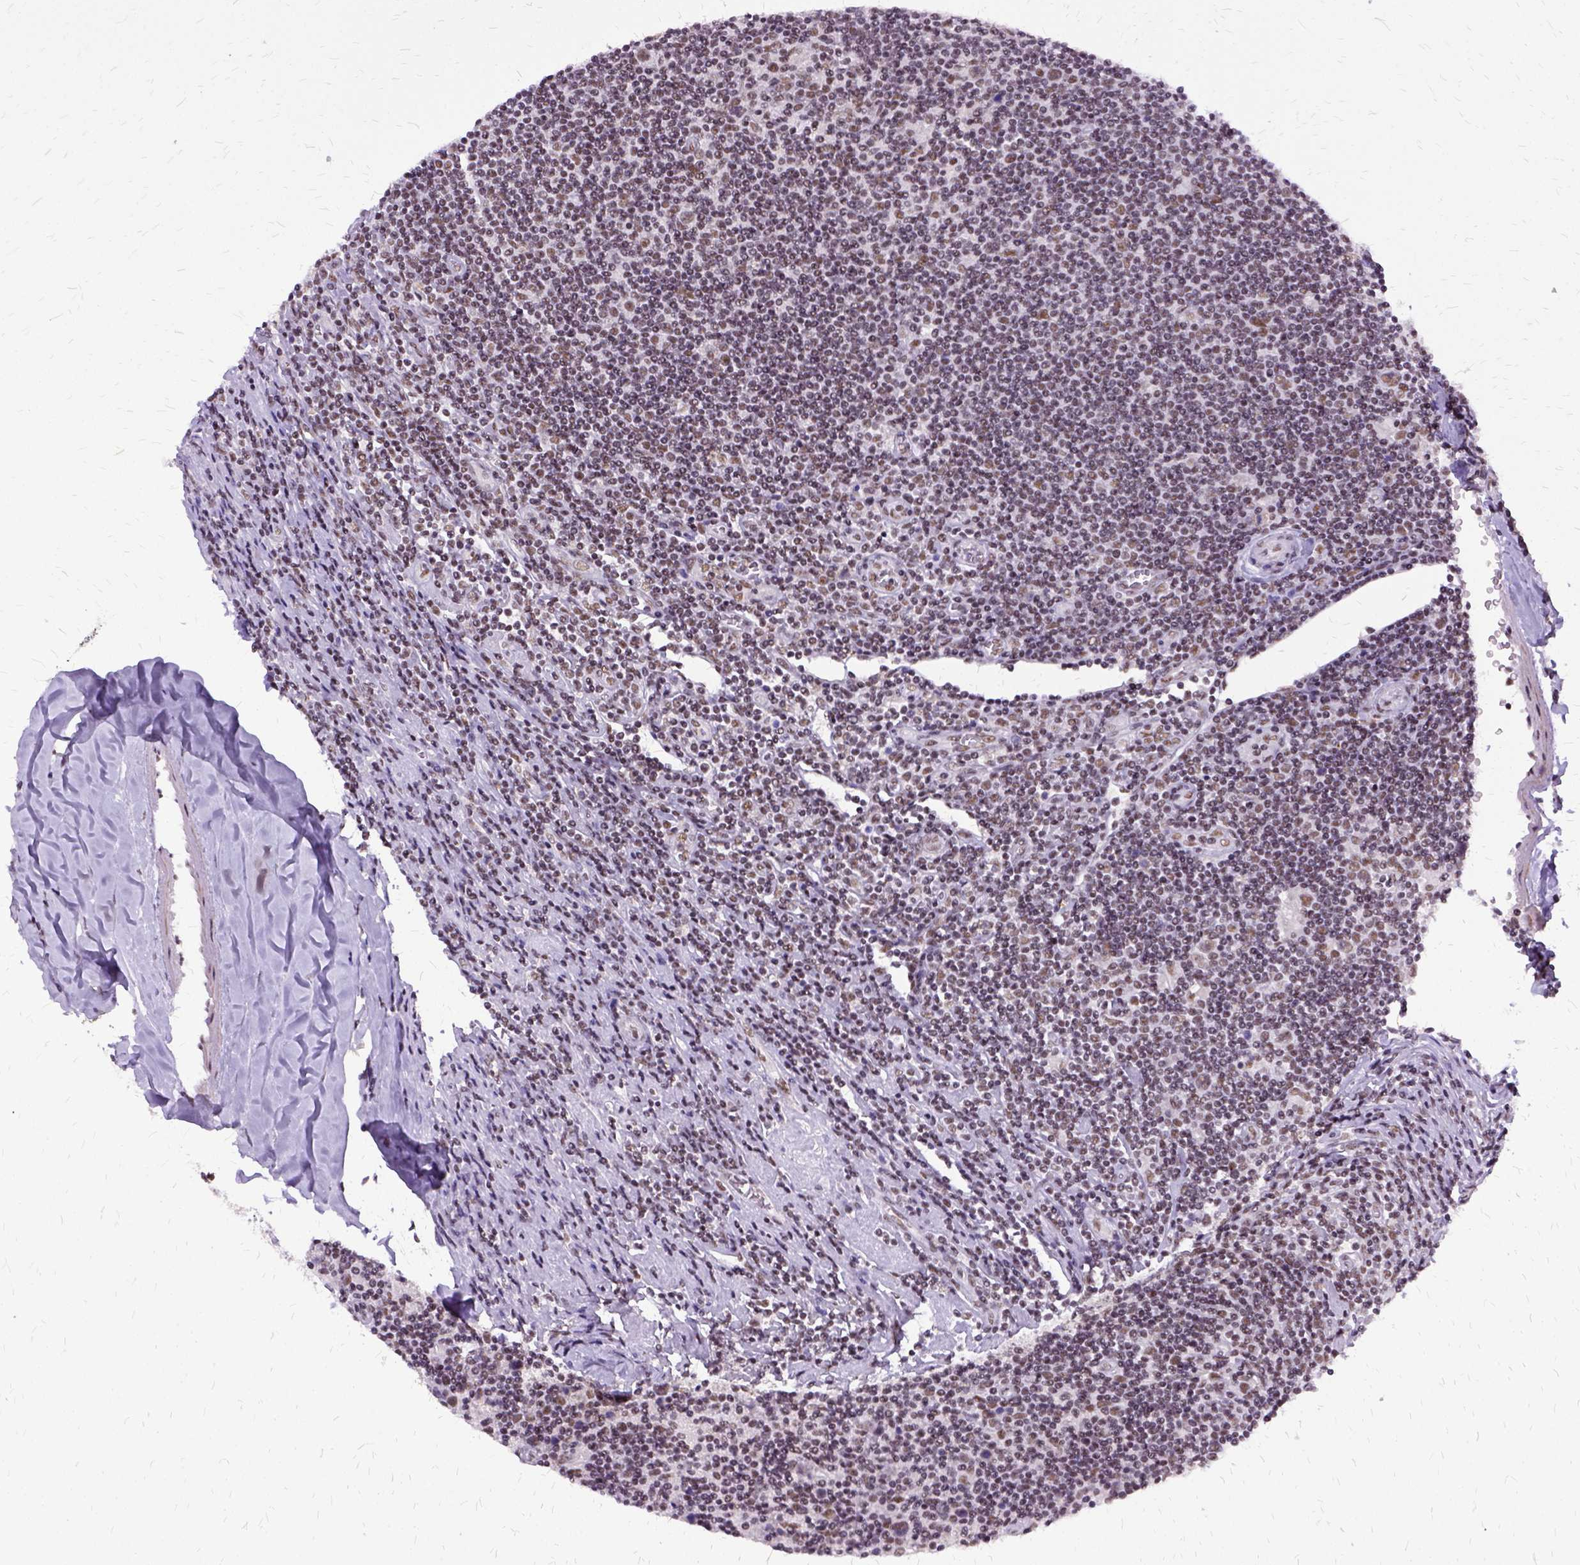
{"staining": {"intensity": "moderate", "quantity": ">75%", "location": "nuclear"}, "tissue": "lymphoma", "cell_type": "Tumor cells", "image_type": "cancer", "snomed": [{"axis": "morphology", "description": "Hodgkin's disease, NOS"}, {"axis": "topography", "description": "Lymph node"}], "caption": "This micrograph reveals immunohistochemistry (IHC) staining of lymphoma, with medium moderate nuclear expression in approximately >75% of tumor cells.", "gene": "SETD1A", "patient": {"sex": "male", "age": 40}}